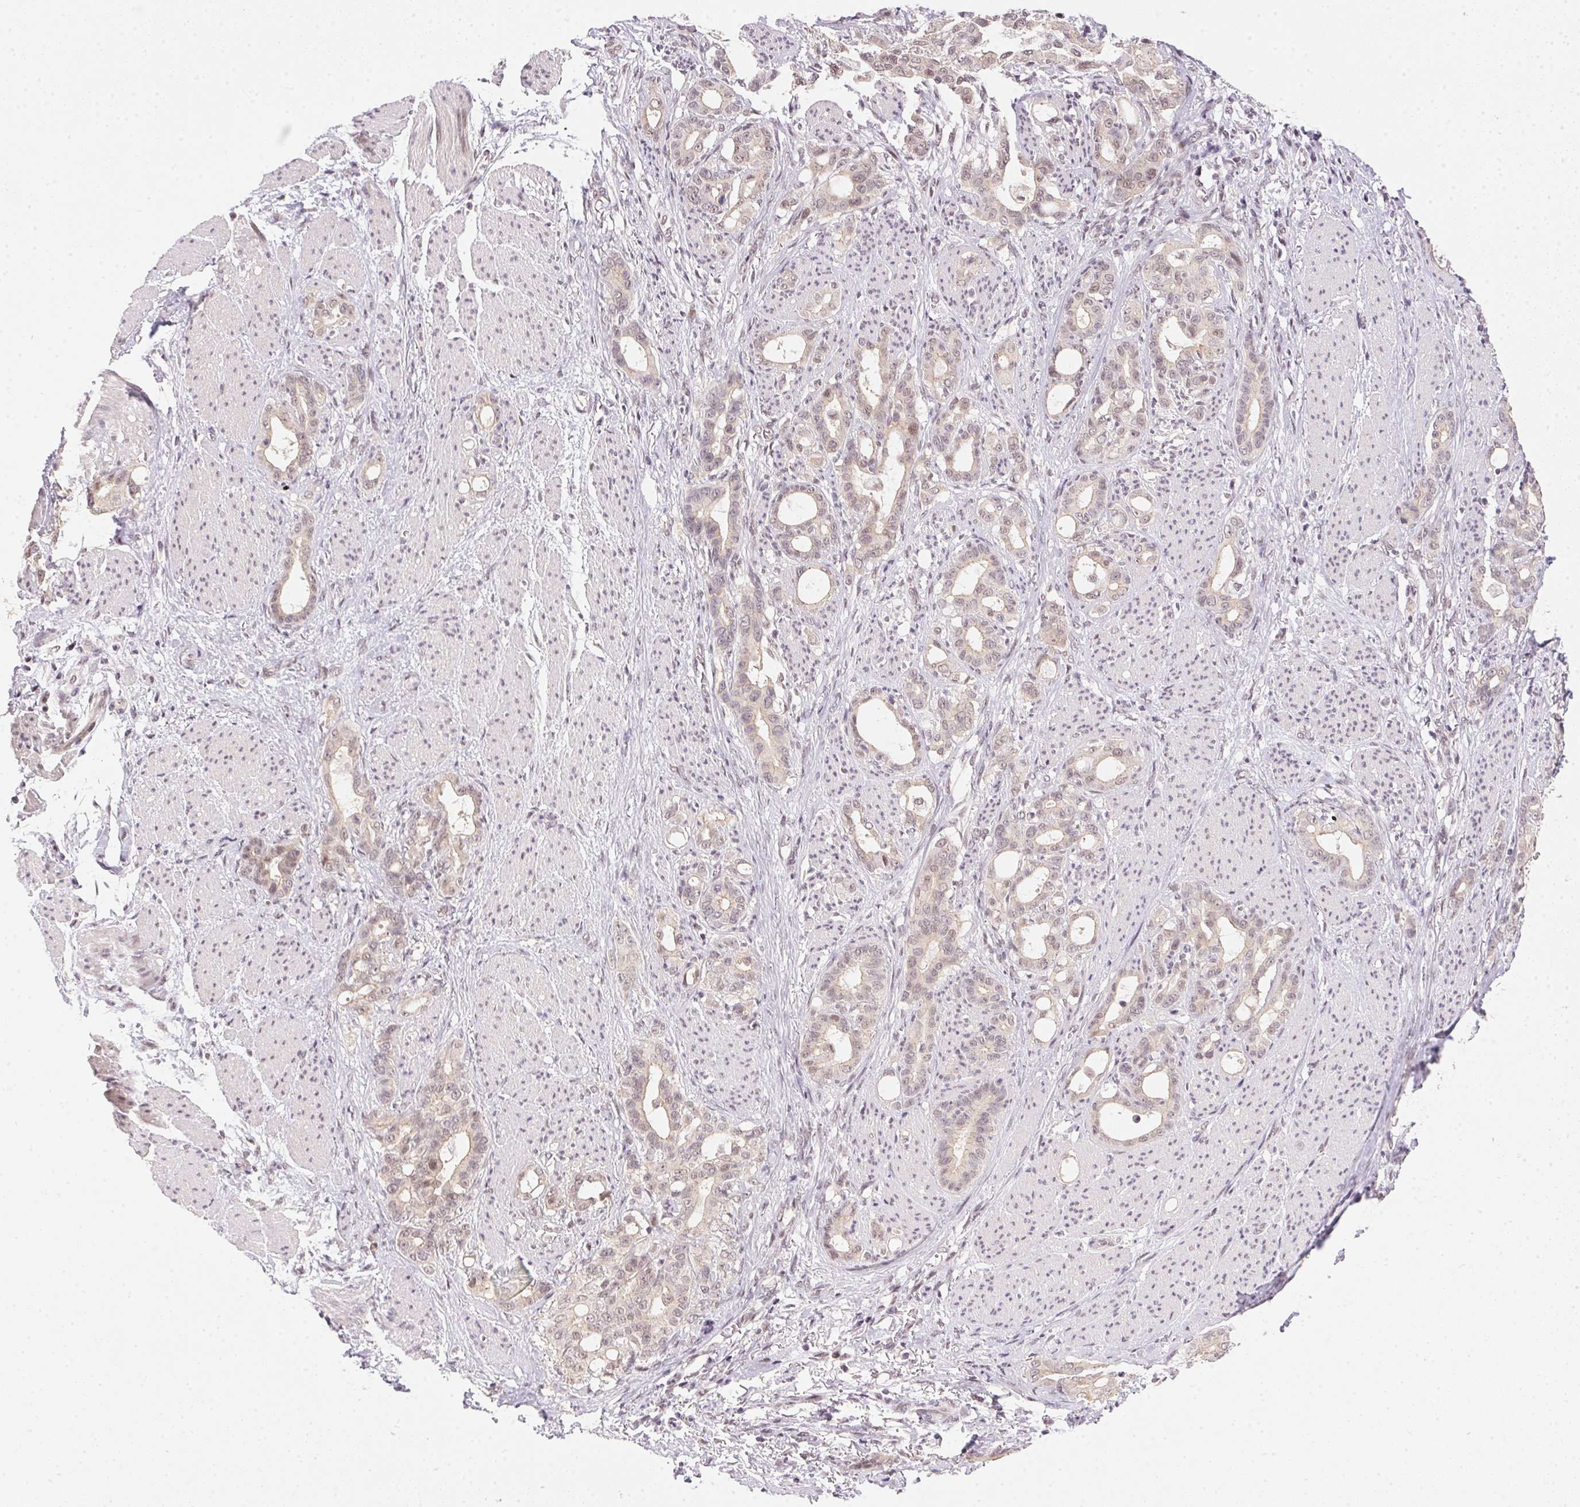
{"staining": {"intensity": "weak", "quantity": "<25%", "location": "nuclear"}, "tissue": "stomach cancer", "cell_type": "Tumor cells", "image_type": "cancer", "snomed": [{"axis": "morphology", "description": "Normal tissue, NOS"}, {"axis": "morphology", "description": "Adenocarcinoma, NOS"}, {"axis": "topography", "description": "Esophagus"}, {"axis": "topography", "description": "Stomach, upper"}], "caption": "Immunohistochemistry (IHC) of human stomach cancer (adenocarcinoma) exhibits no staining in tumor cells.", "gene": "KDM4D", "patient": {"sex": "male", "age": 62}}